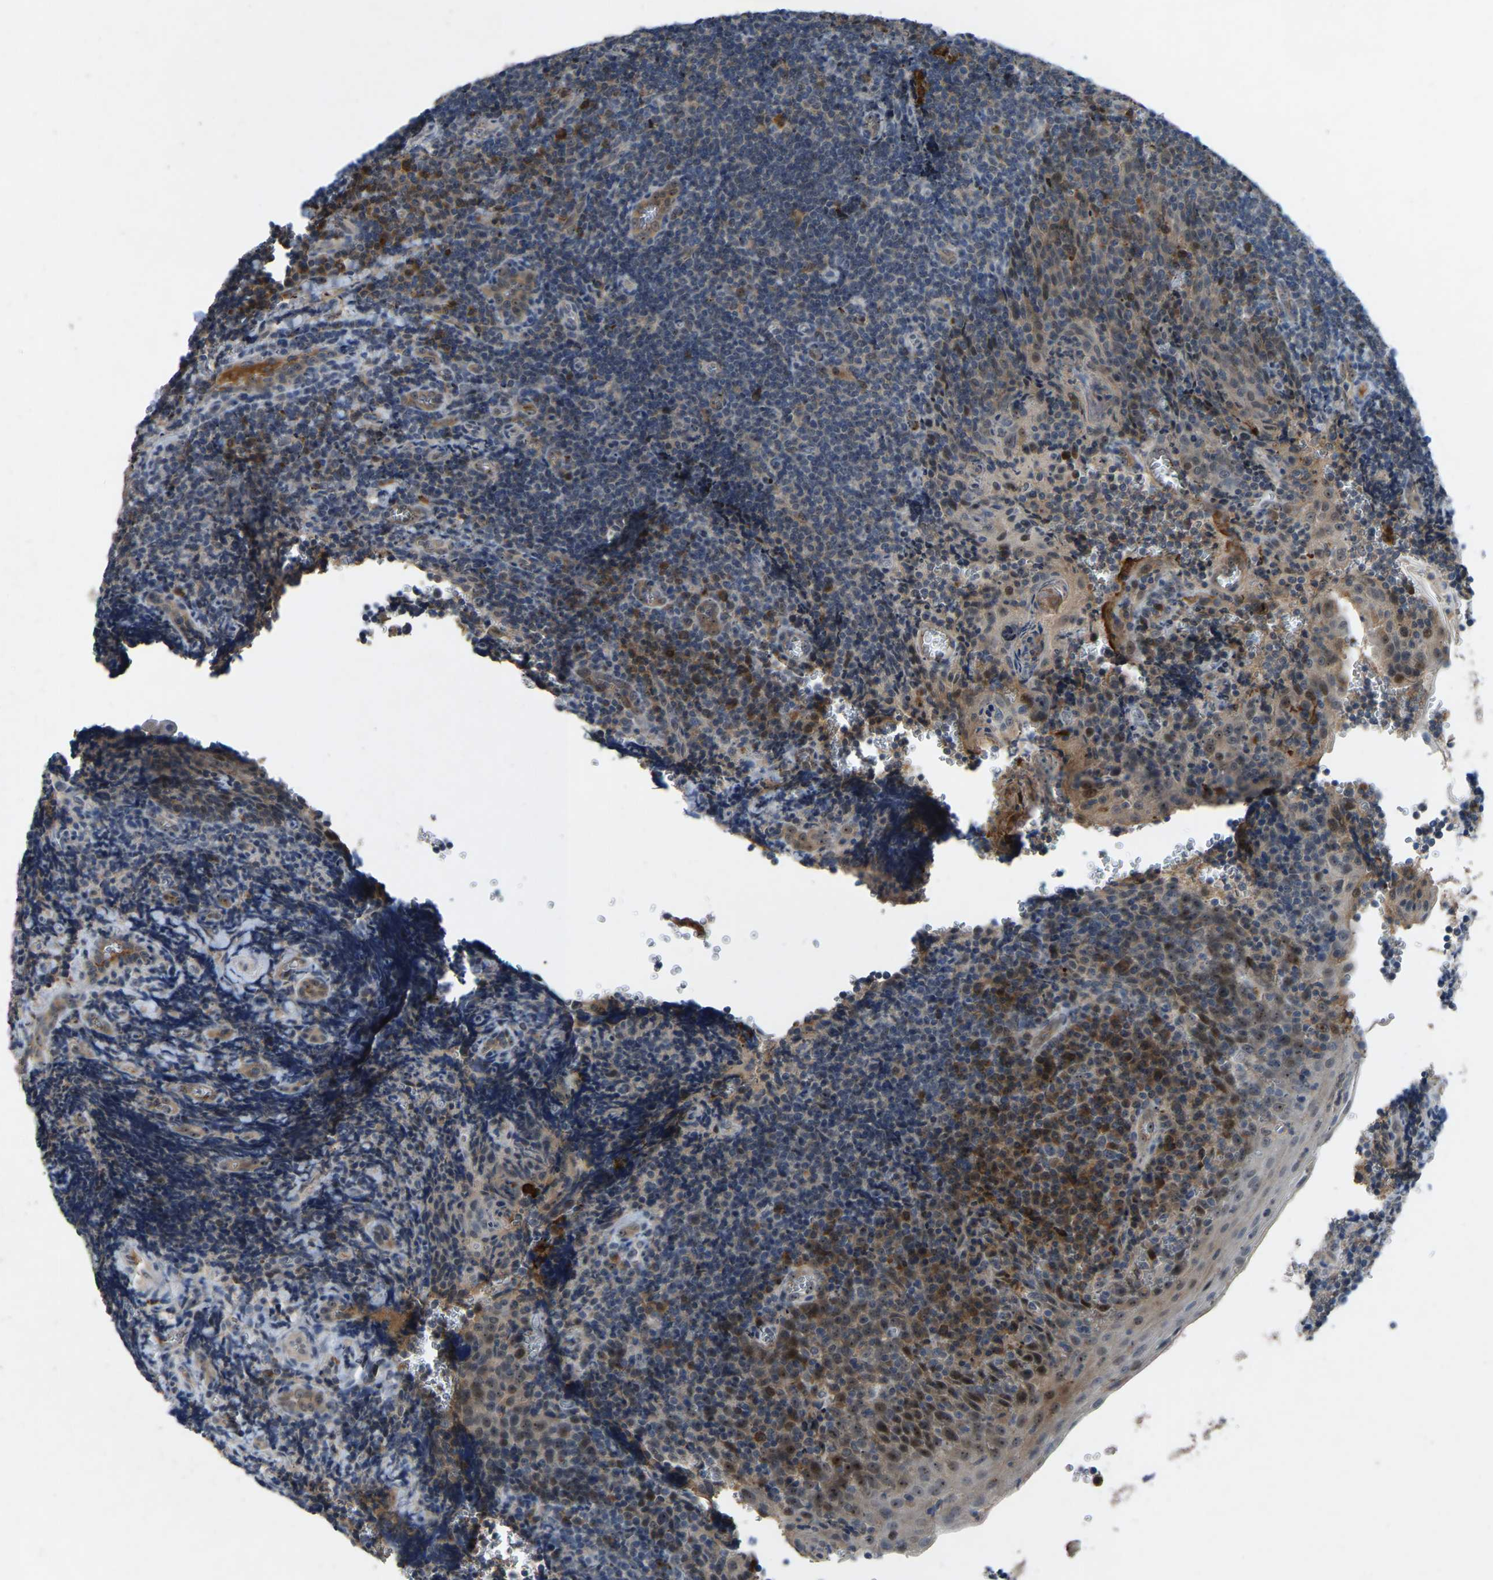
{"staining": {"intensity": "moderate", "quantity": "<25%", "location": "cytoplasmic/membranous,nuclear"}, "tissue": "tonsil", "cell_type": "Germinal center cells", "image_type": "normal", "snomed": [{"axis": "morphology", "description": "Normal tissue, NOS"}, {"axis": "morphology", "description": "Inflammation, NOS"}, {"axis": "topography", "description": "Tonsil"}], "caption": "Moderate cytoplasmic/membranous,nuclear protein expression is appreciated in about <25% of germinal center cells in tonsil. Immunohistochemistry (ihc) stains the protein in brown and the nuclei are stained blue.", "gene": "FHIT", "patient": {"sex": "female", "age": 31}}